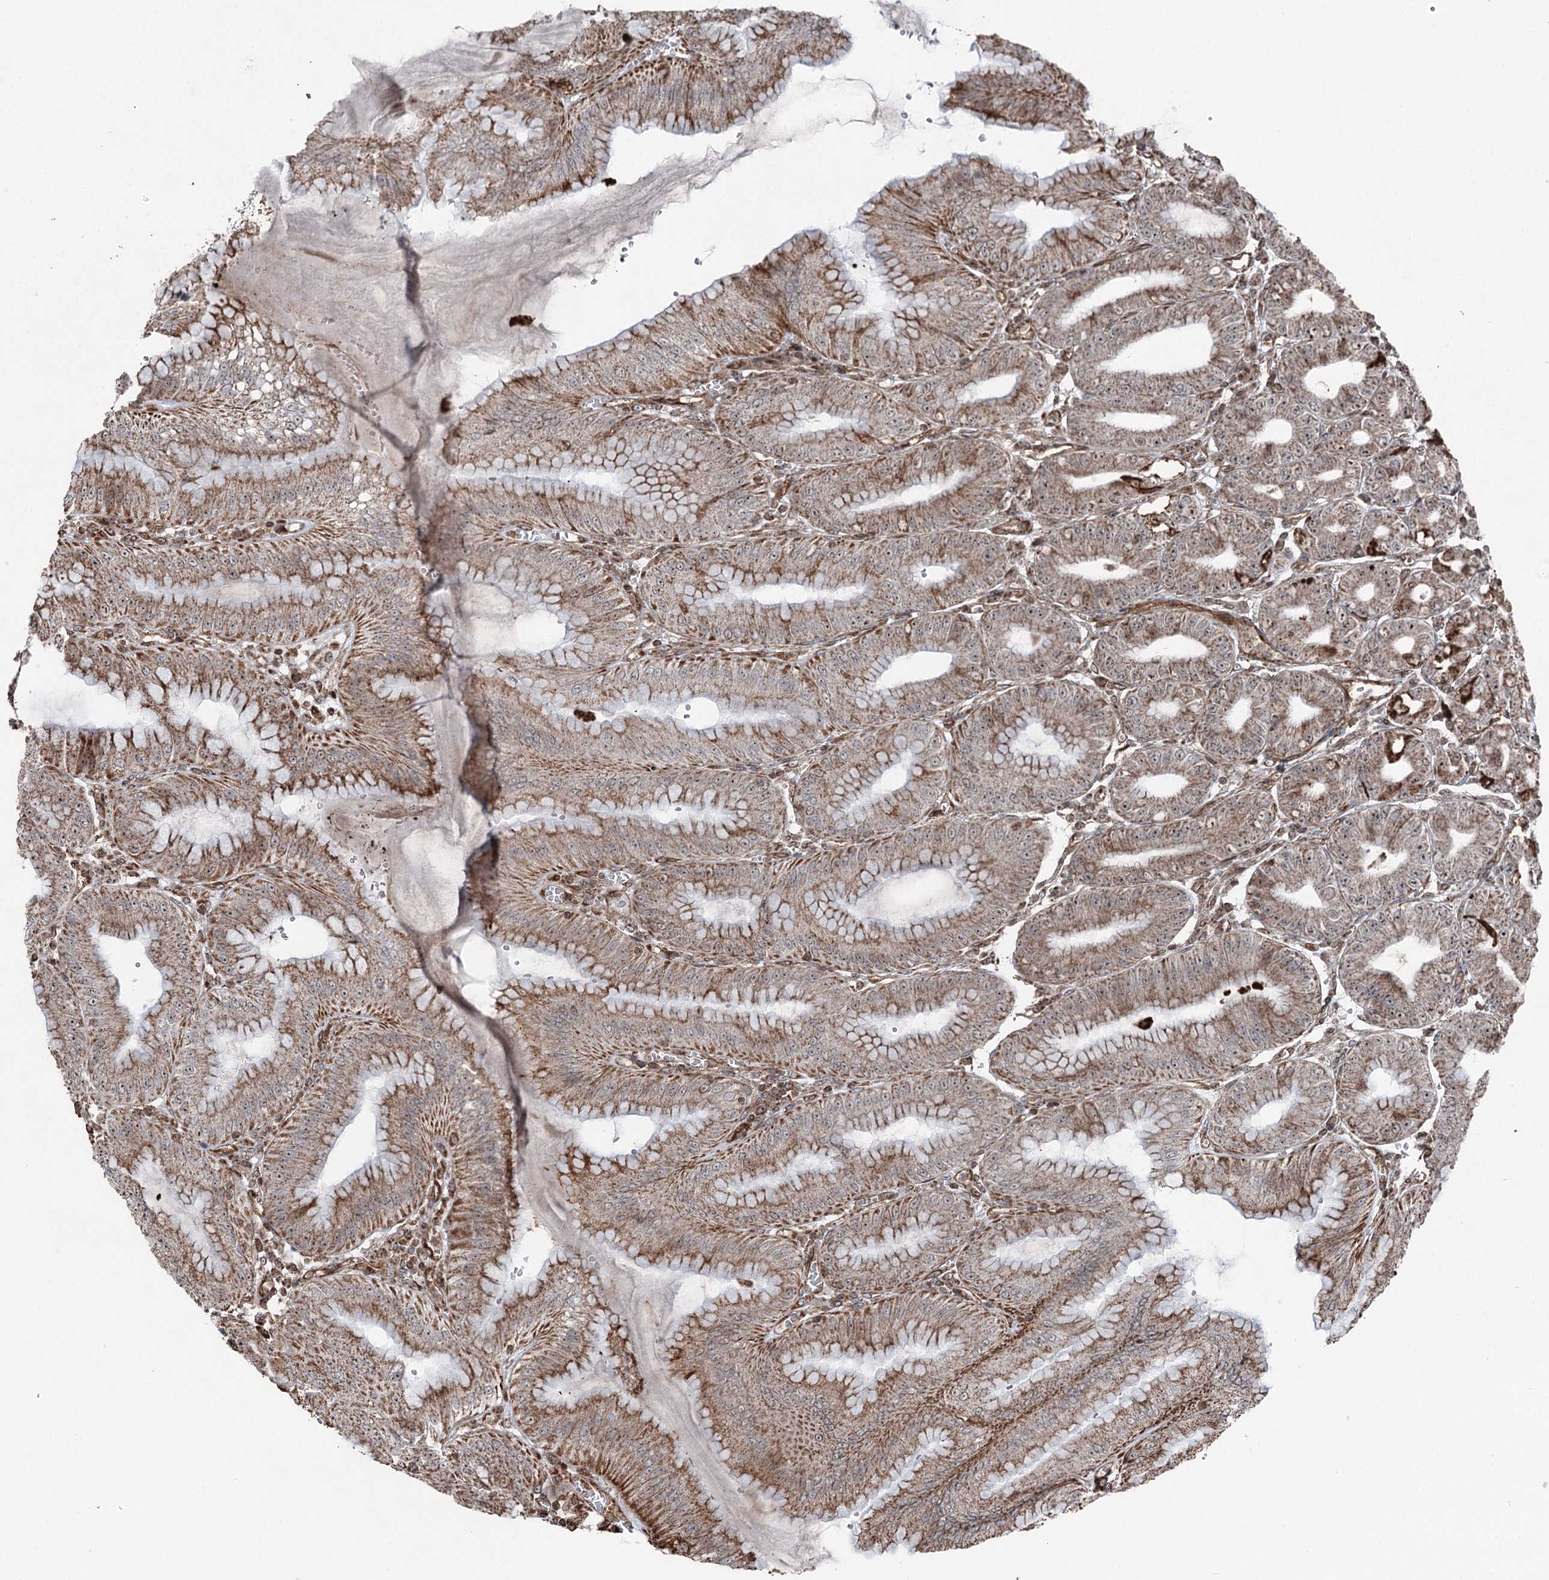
{"staining": {"intensity": "strong", "quantity": ">75%", "location": "cytoplasmic/membranous"}, "tissue": "stomach", "cell_type": "Glandular cells", "image_type": "normal", "snomed": [{"axis": "morphology", "description": "Normal tissue, NOS"}, {"axis": "topography", "description": "Stomach, lower"}], "caption": "This histopathology image displays benign stomach stained with immunohistochemistry (IHC) to label a protein in brown. The cytoplasmic/membranous of glandular cells show strong positivity for the protein. Nuclei are counter-stained blue.", "gene": "STEEP1", "patient": {"sex": "male", "age": 71}}